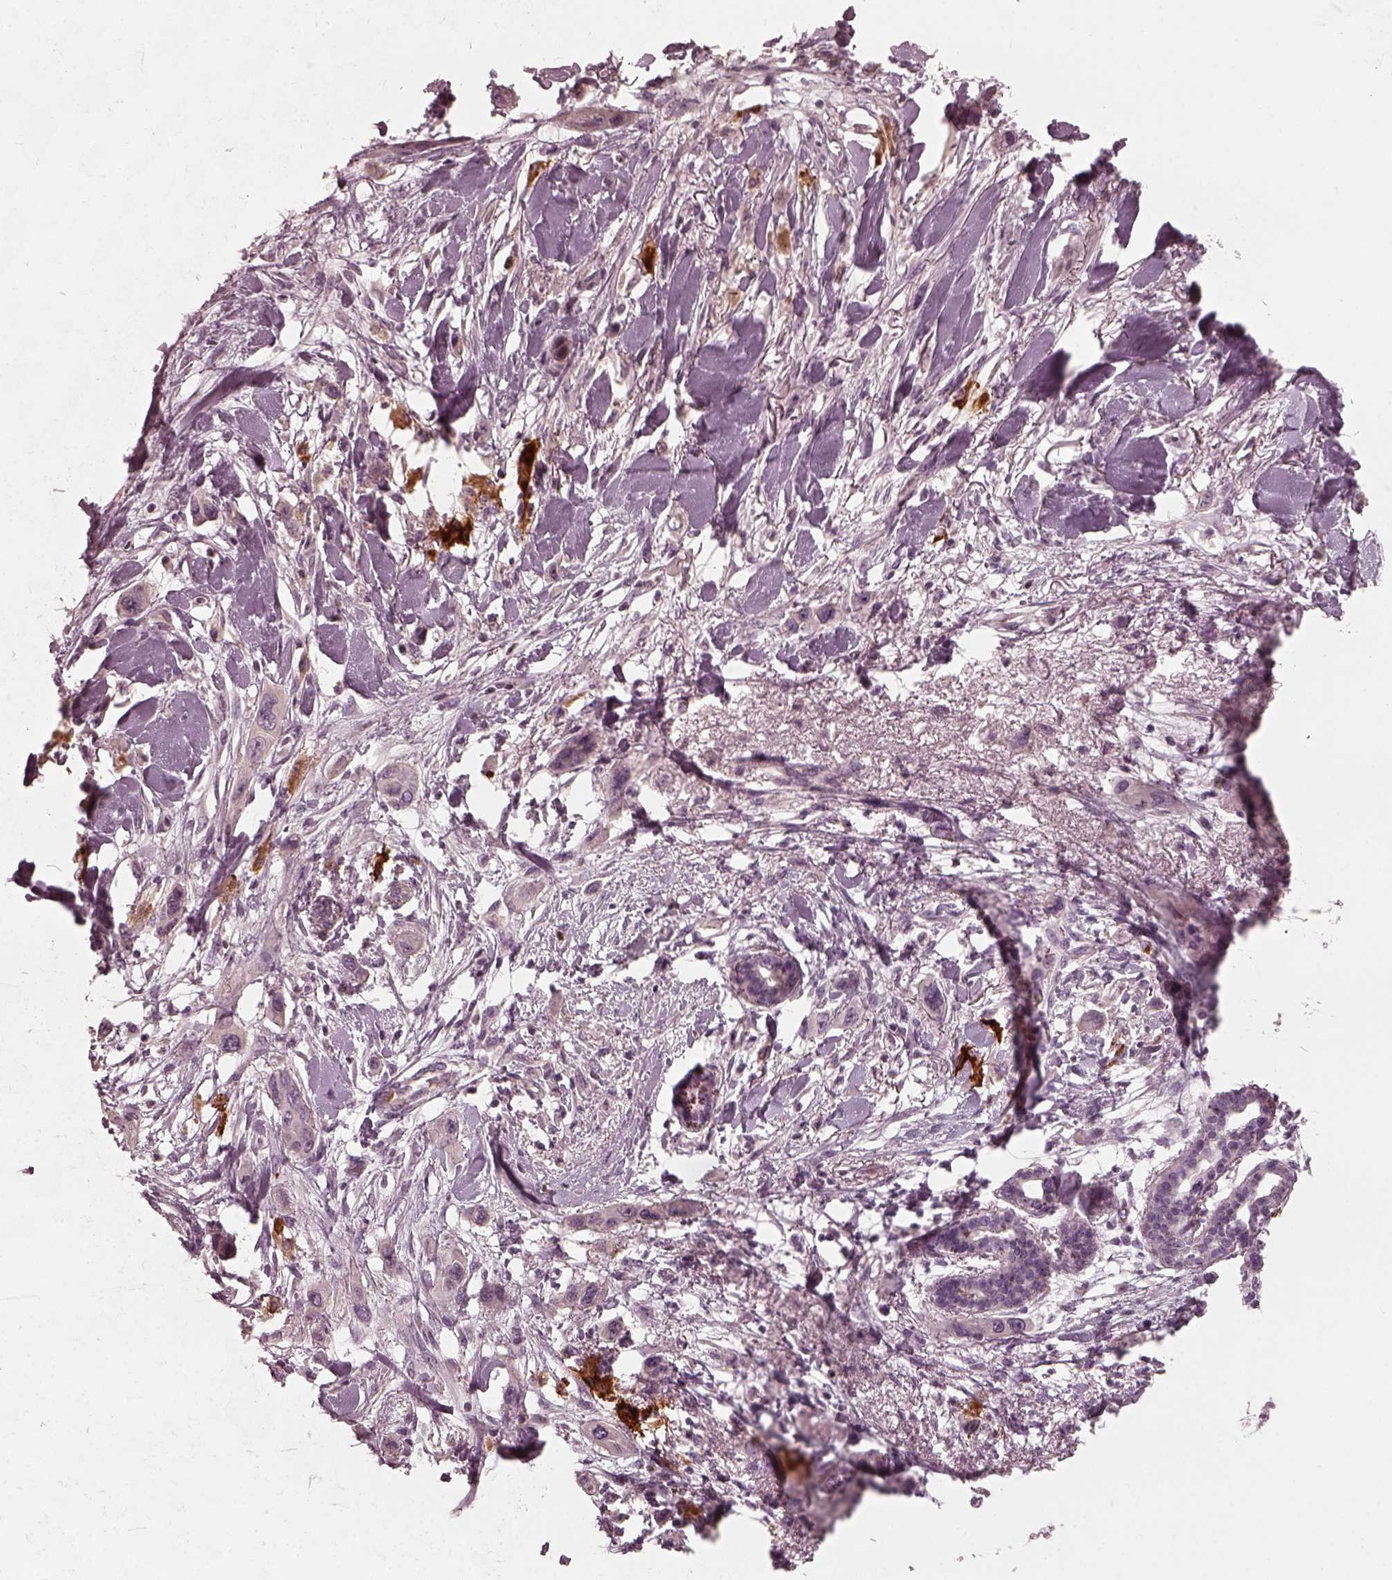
{"staining": {"intensity": "negative", "quantity": "none", "location": "none"}, "tissue": "skin cancer", "cell_type": "Tumor cells", "image_type": "cancer", "snomed": [{"axis": "morphology", "description": "Squamous cell carcinoma, NOS"}, {"axis": "topography", "description": "Skin"}], "caption": "A high-resolution image shows immunohistochemistry (IHC) staining of skin squamous cell carcinoma, which demonstrates no significant expression in tumor cells. (DAB IHC visualized using brightfield microscopy, high magnification).", "gene": "CHIT1", "patient": {"sex": "male", "age": 79}}